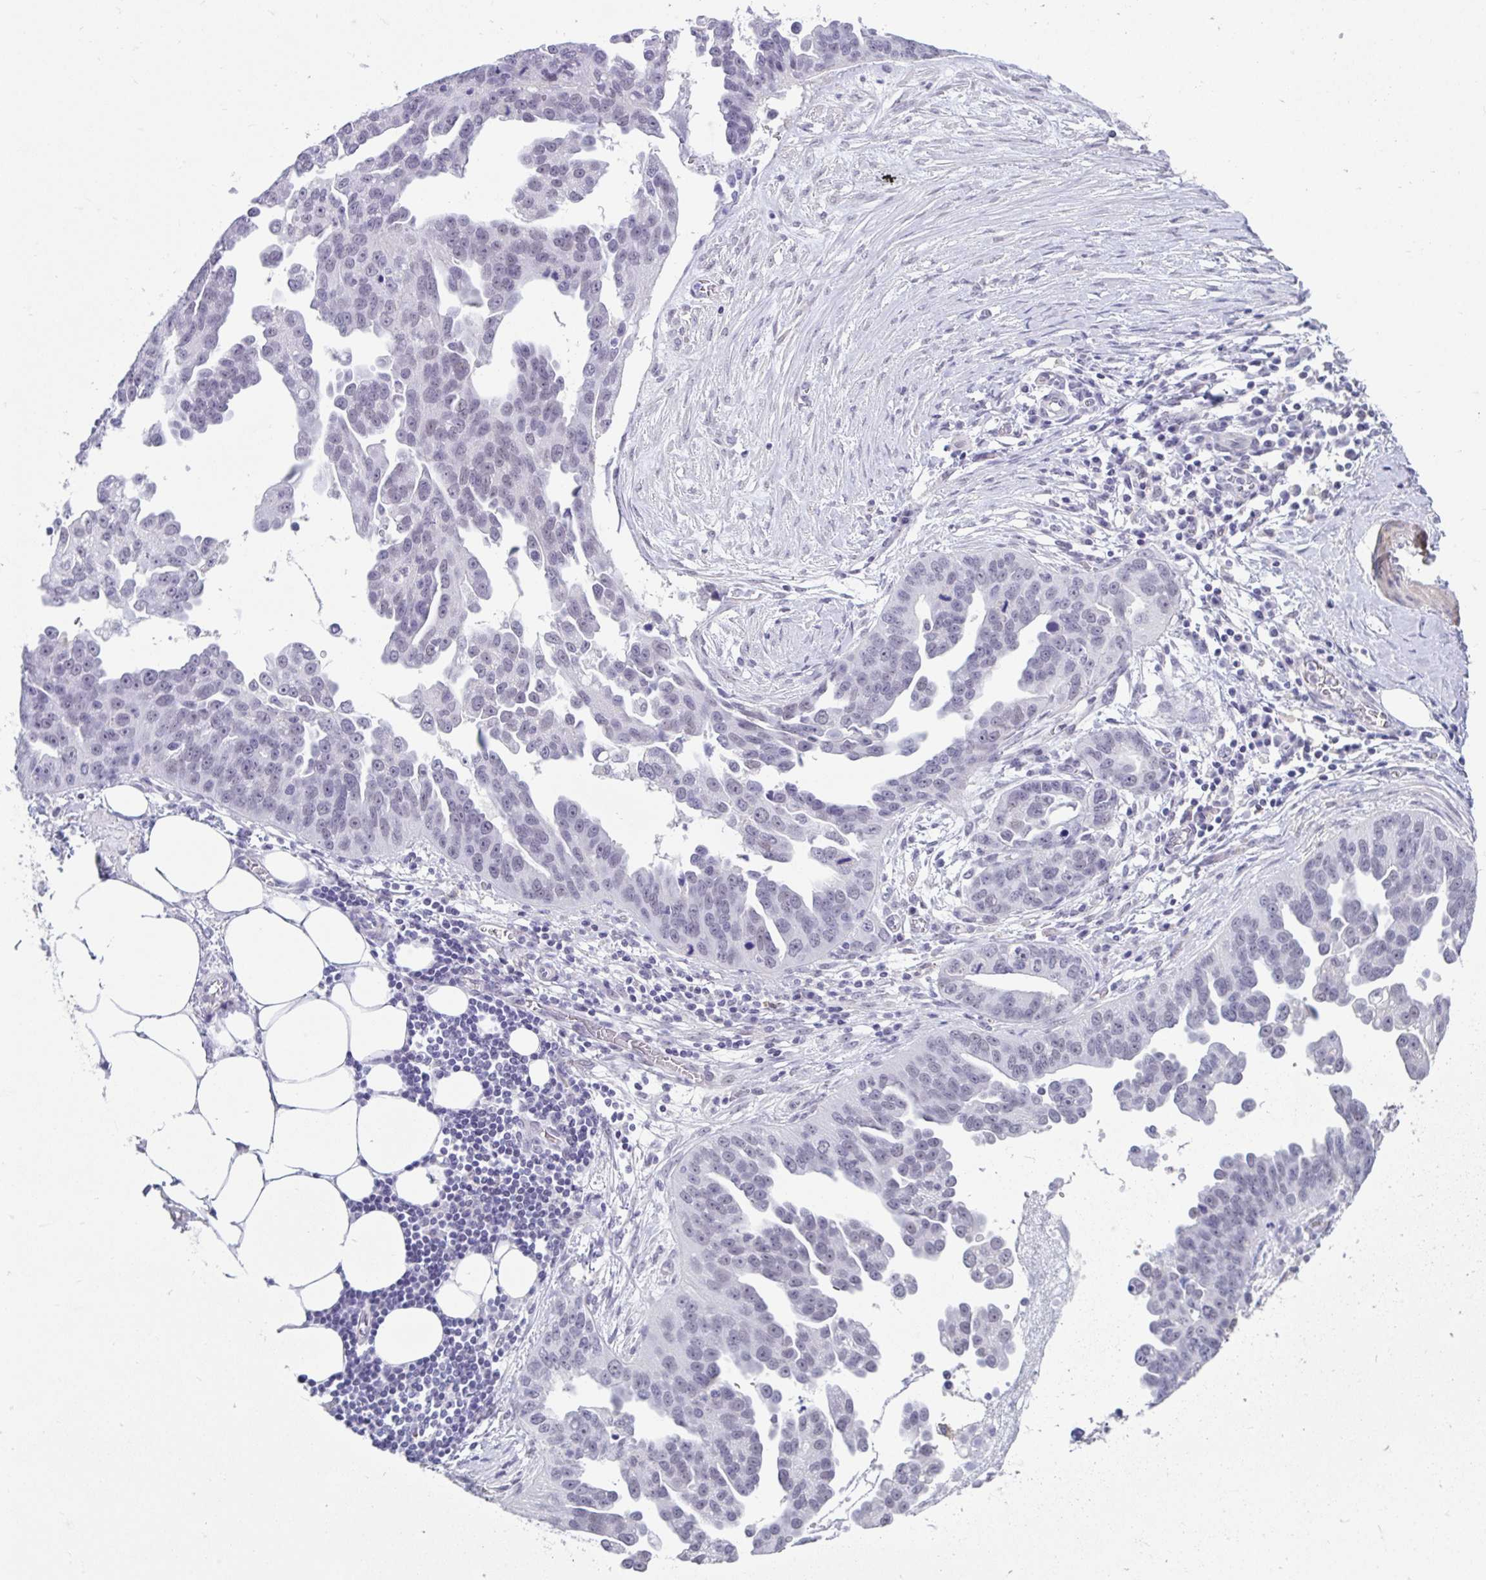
{"staining": {"intensity": "negative", "quantity": "none", "location": "none"}, "tissue": "ovarian cancer", "cell_type": "Tumor cells", "image_type": "cancer", "snomed": [{"axis": "morphology", "description": "Cystadenocarcinoma, serous, NOS"}, {"axis": "topography", "description": "Ovary"}], "caption": "This is an immunohistochemistry image of human ovarian cancer. There is no positivity in tumor cells.", "gene": "DCAF17", "patient": {"sex": "female", "age": 75}}